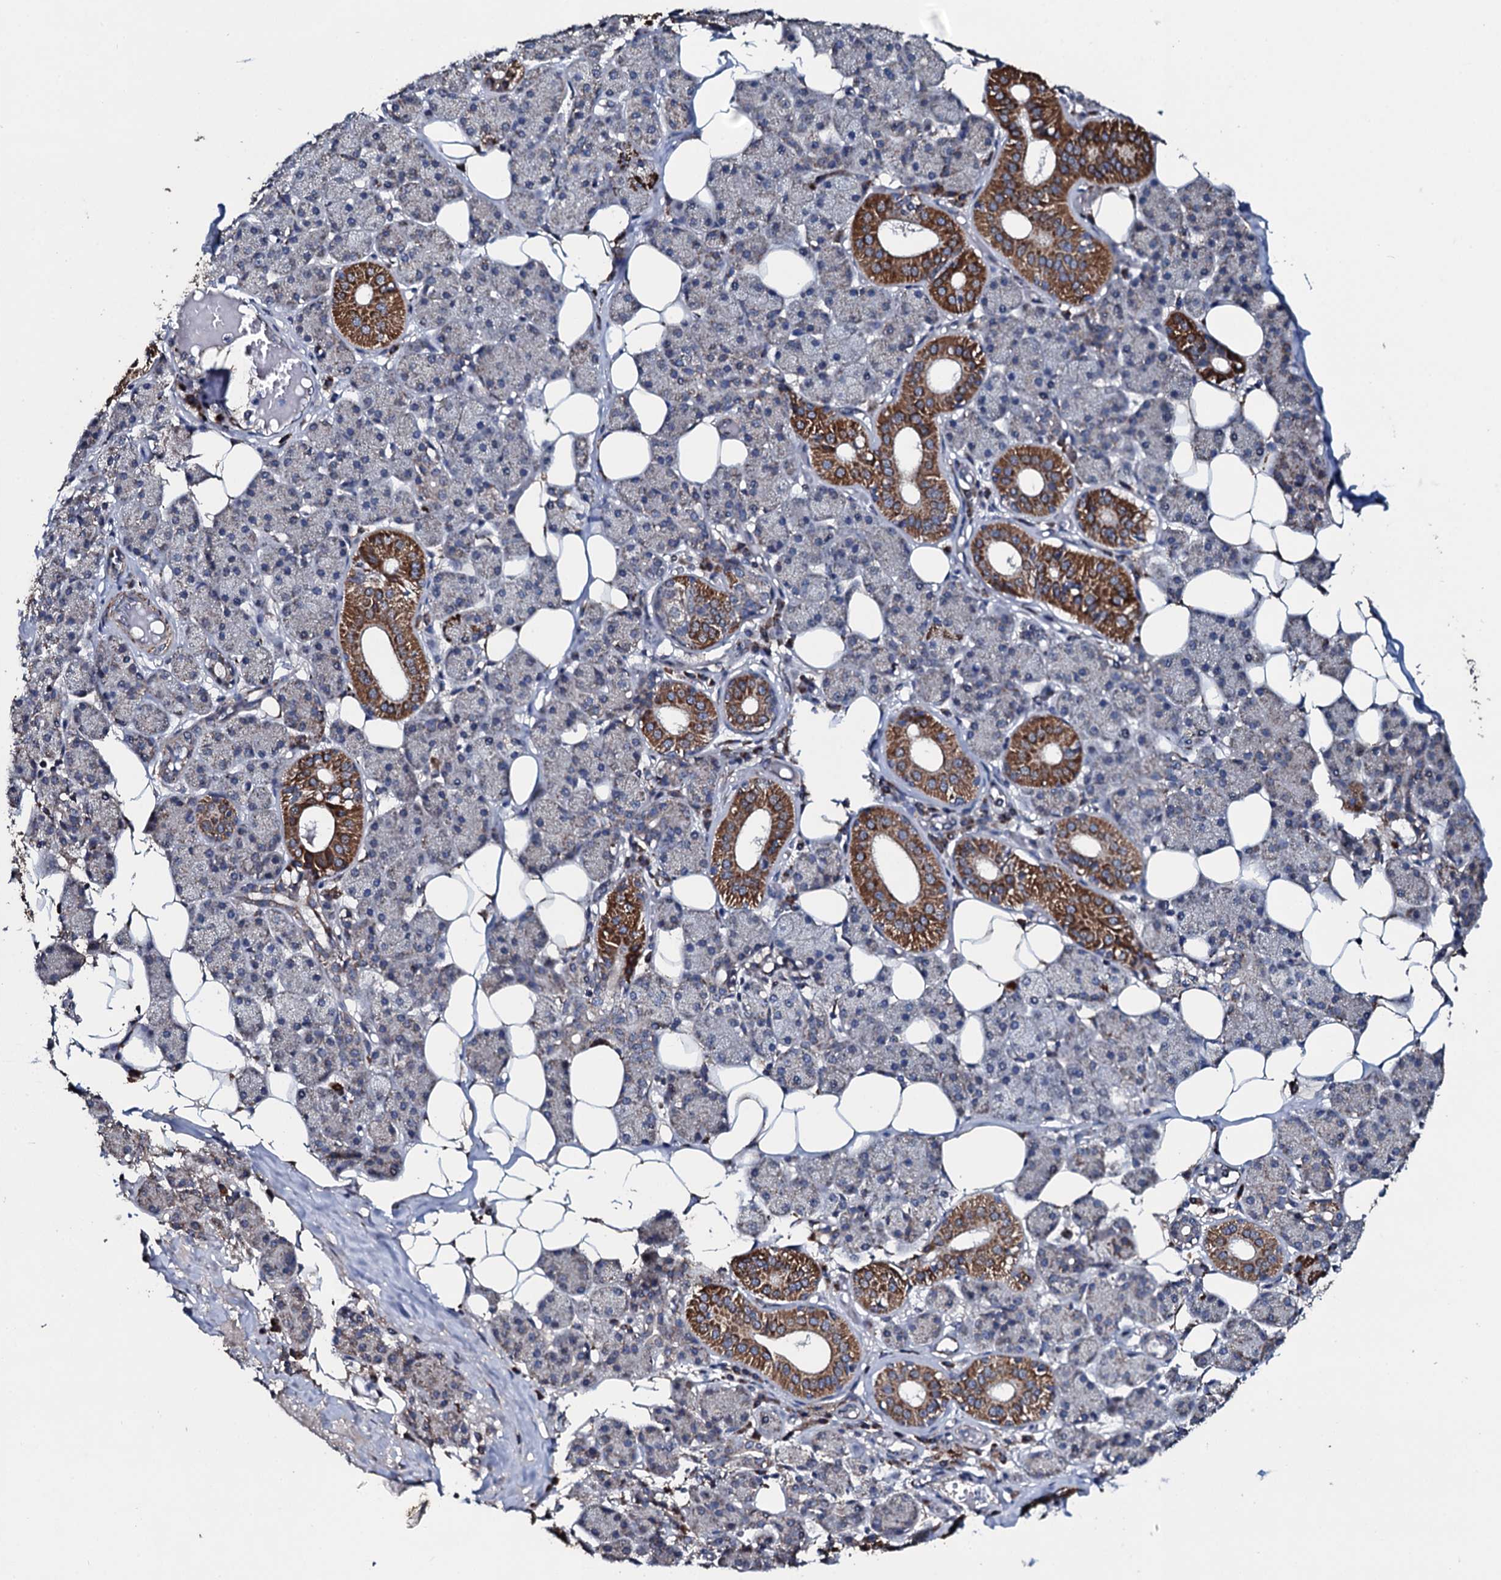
{"staining": {"intensity": "strong", "quantity": "25%-75%", "location": "cytoplasmic/membranous"}, "tissue": "salivary gland", "cell_type": "Glandular cells", "image_type": "normal", "snomed": [{"axis": "morphology", "description": "Normal tissue, NOS"}, {"axis": "topography", "description": "Salivary gland"}], "caption": "Salivary gland stained with IHC shows strong cytoplasmic/membranous staining in approximately 25%-75% of glandular cells.", "gene": "DYNC2I2", "patient": {"sex": "female", "age": 33}}